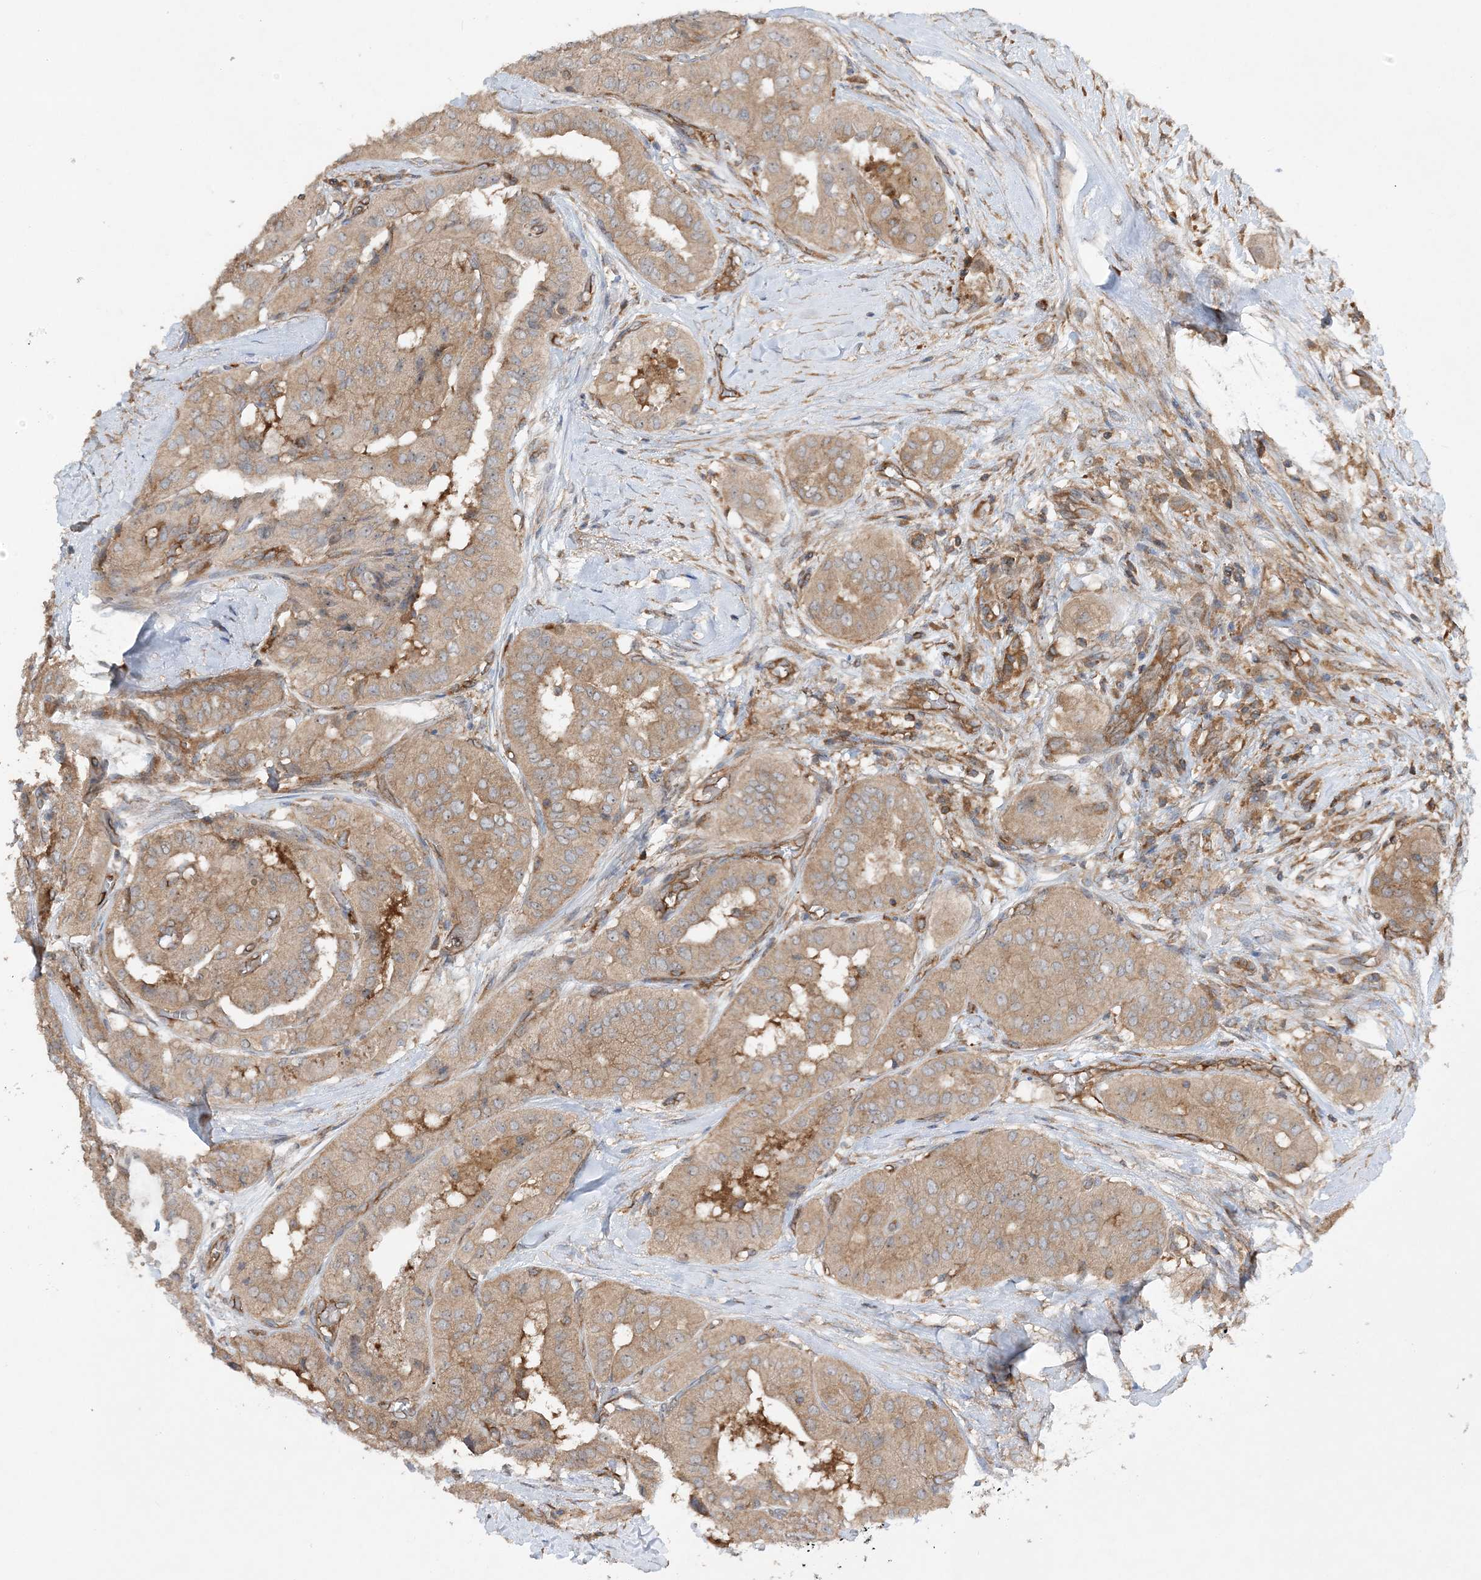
{"staining": {"intensity": "moderate", "quantity": "25%-75%", "location": "cytoplasmic/membranous"}, "tissue": "thyroid cancer", "cell_type": "Tumor cells", "image_type": "cancer", "snomed": [{"axis": "morphology", "description": "Papillary adenocarcinoma, NOS"}, {"axis": "topography", "description": "Thyroid gland"}], "caption": "Protein staining by IHC shows moderate cytoplasmic/membranous staining in approximately 25%-75% of tumor cells in thyroid cancer. Using DAB (3,3'-diaminobenzidine) (brown) and hematoxylin (blue) stains, captured at high magnification using brightfield microscopy.", "gene": "ACAP2", "patient": {"sex": "female", "age": 59}}